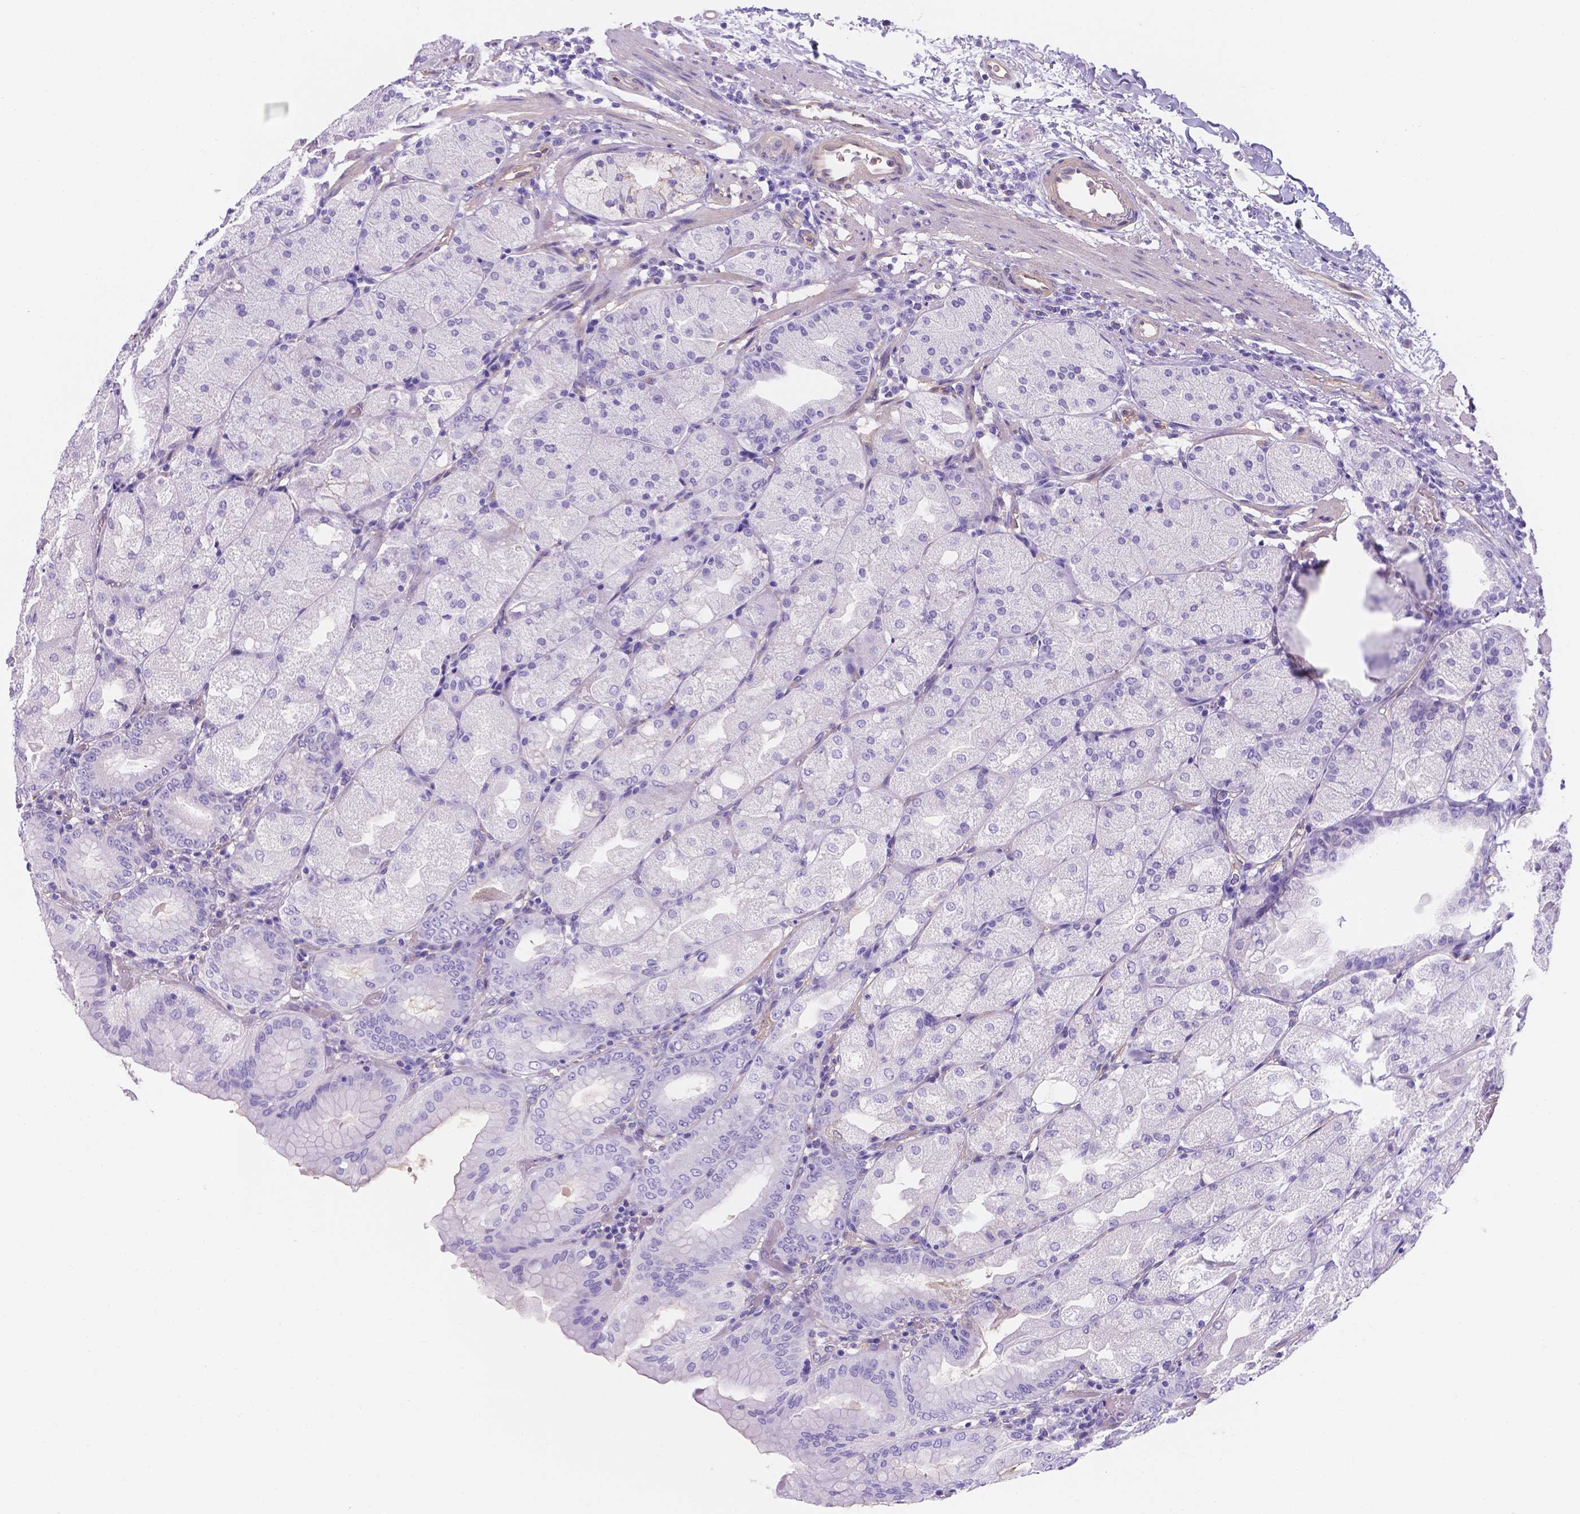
{"staining": {"intensity": "negative", "quantity": "none", "location": "none"}, "tissue": "stomach", "cell_type": "Glandular cells", "image_type": "normal", "snomed": [{"axis": "morphology", "description": "Normal tissue, NOS"}, {"axis": "topography", "description": "Stomach, upper"}, {"axis": "topography", "description": "Stomach"}, {"axis": "topography", "description": "Stomach, lower"}], "caption": "Stomach was stained to show a protein in brown. There is no significant positivity in glandular cells. (IHC, brightfield microscopy, high magnification).", "gene": "SLC40A1", "patient": {"sex": "male", "age": 62}}